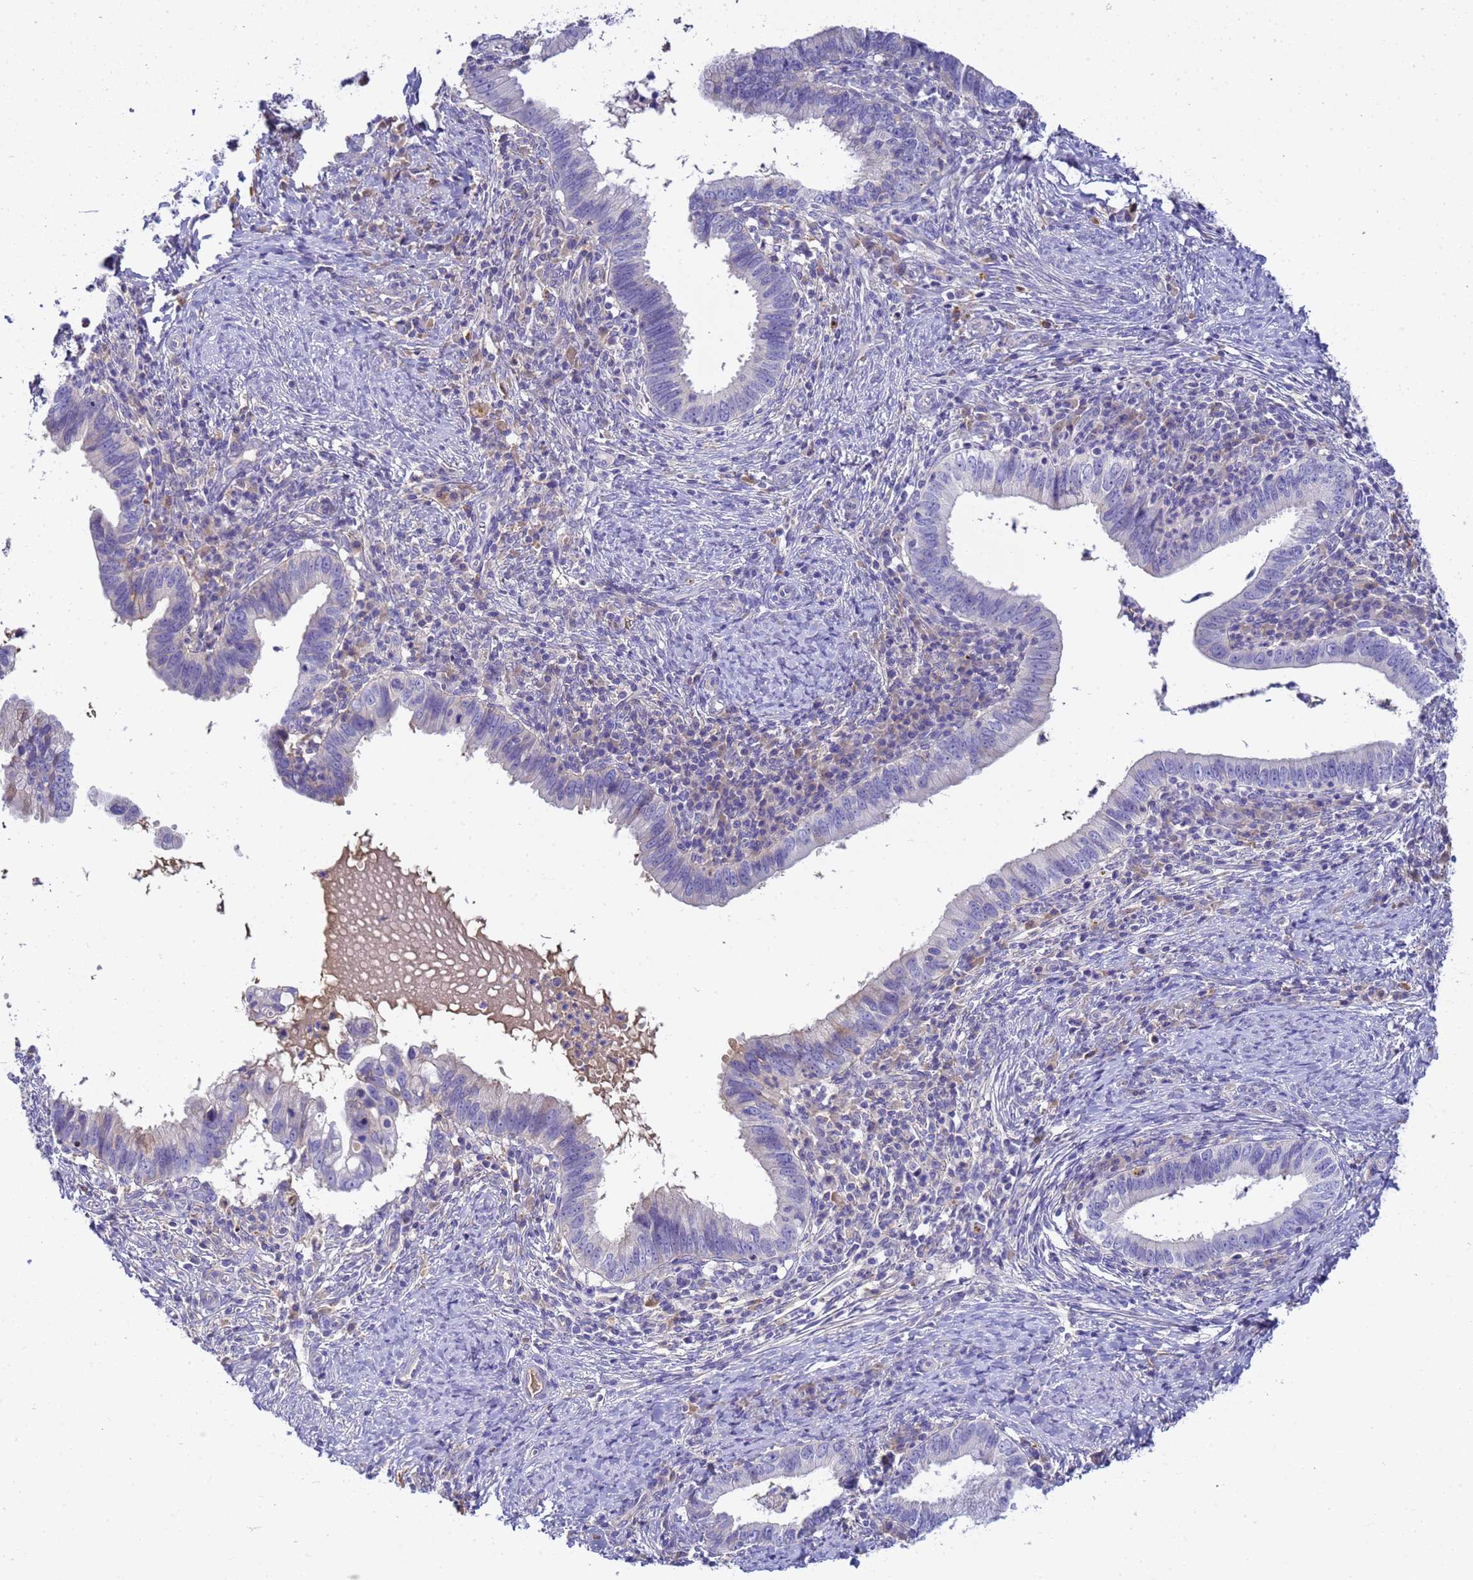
{"staining": {"intensity": "negative", "quantity": "none", "location": "none"}, "tissue": "cervical cancer", "cell_type": "Tumor cells", "image_type": "cancer", "snomed": [{"axis": "morphology", "description": "Adenocarcinoma, NOS"}, {"axis": "topography", "description": "Cervix"}], "caption": "Human adenocarcinoma (cervical) stained for a protein using immunohistochemistry displays no positivity in tumor cells.", "gene": "TBCD", "patient": {"sex": "female", "age": 36}}